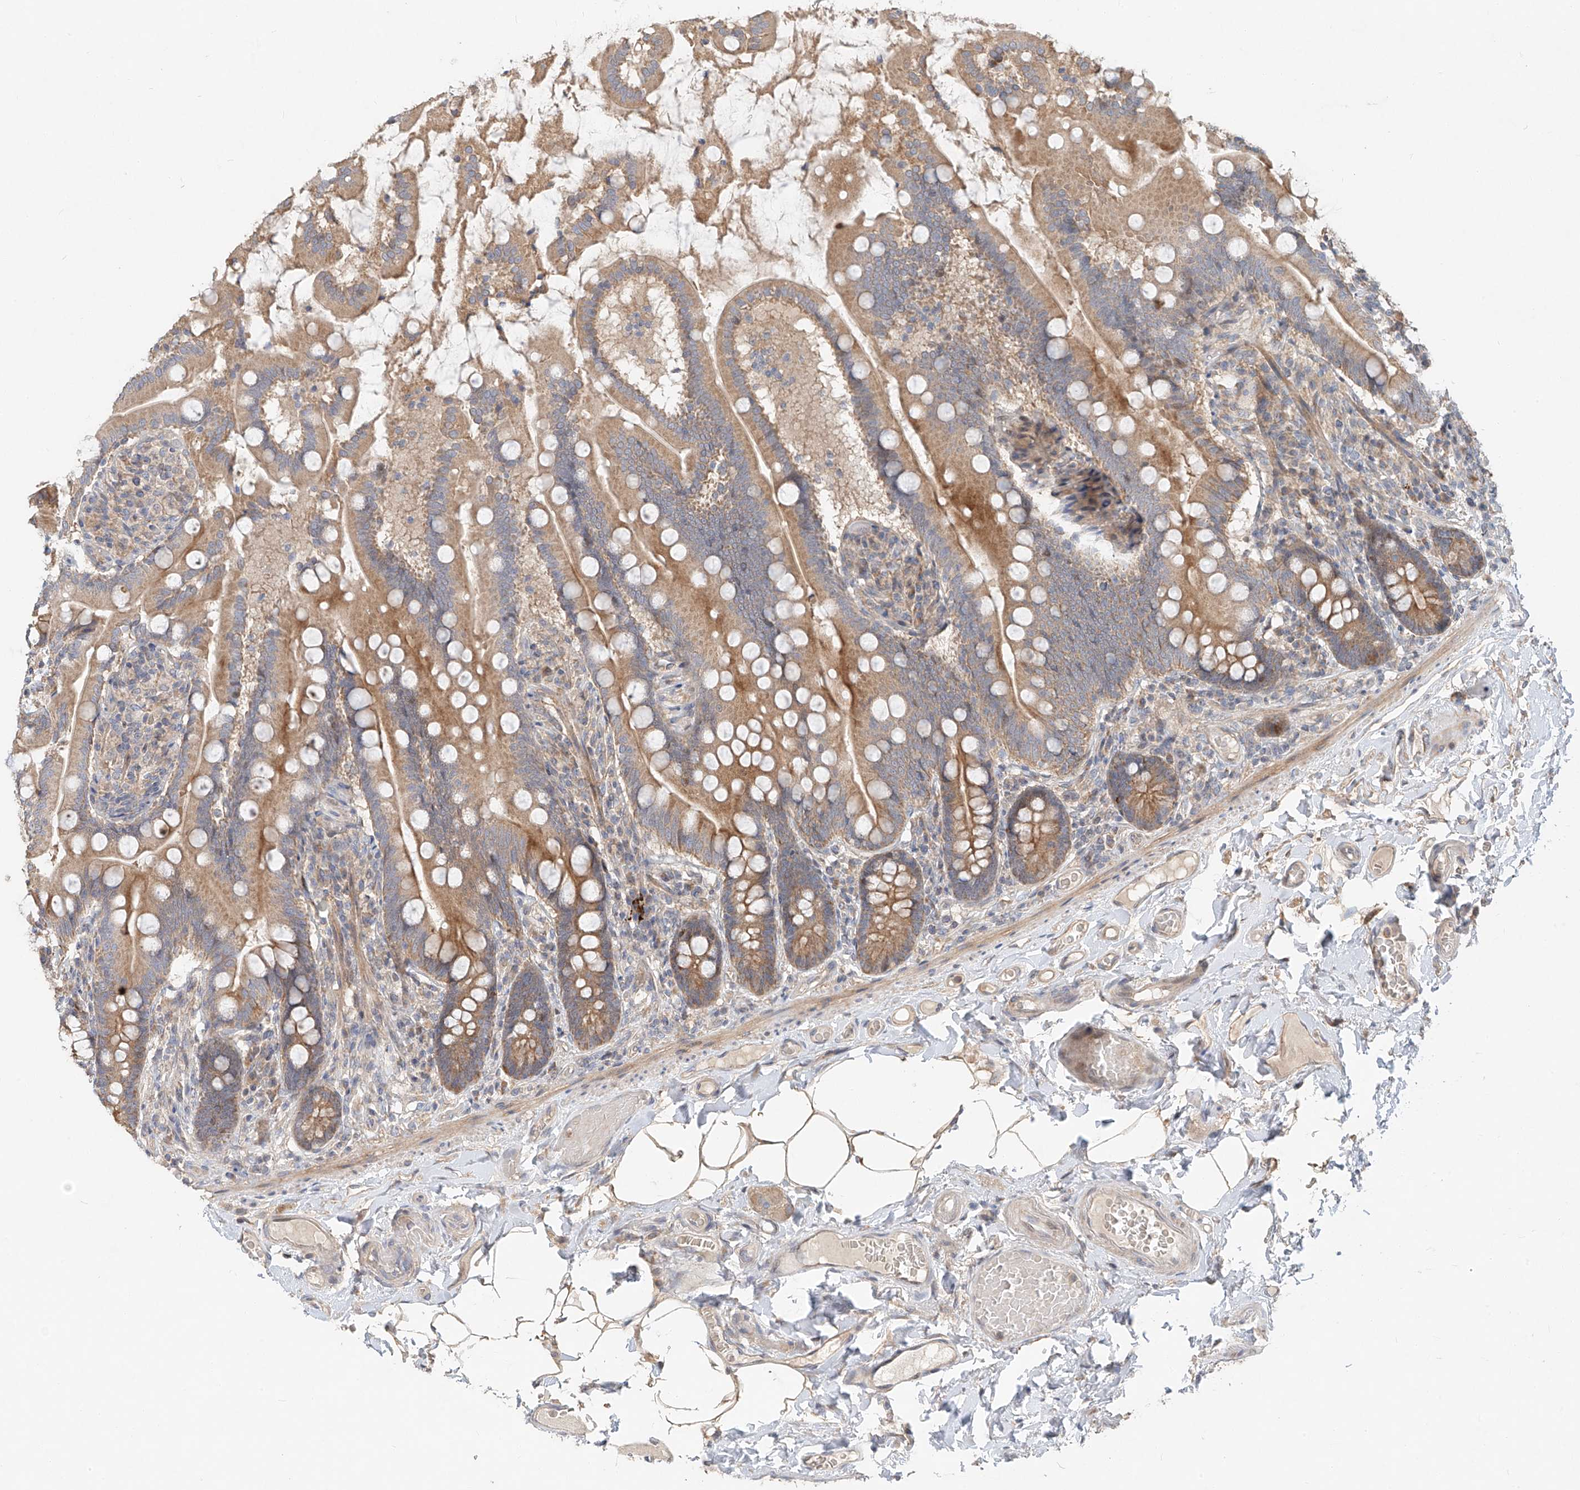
{"staining": {"intensity": "moderate", "quantity": ">75%", "location": "cytoplasmic/membranous"}, "tissue": "small intestine", "cell_type": "Glandular cells", "image_type": "normal", "snomed": [{"axis": "morphology", "description": "Normal tissue, NOS"}, {"axis": "topography", "description": "Small intestine"}], "caption": "Immunohistochemical staining of unremarkable small intestine displays >75% levels of moderate cytoplasmic/membranous protein positivity in about >75% of glandular cells.", "gene": "TMEM61", "patient": {"sex": "female", "age": 64}}